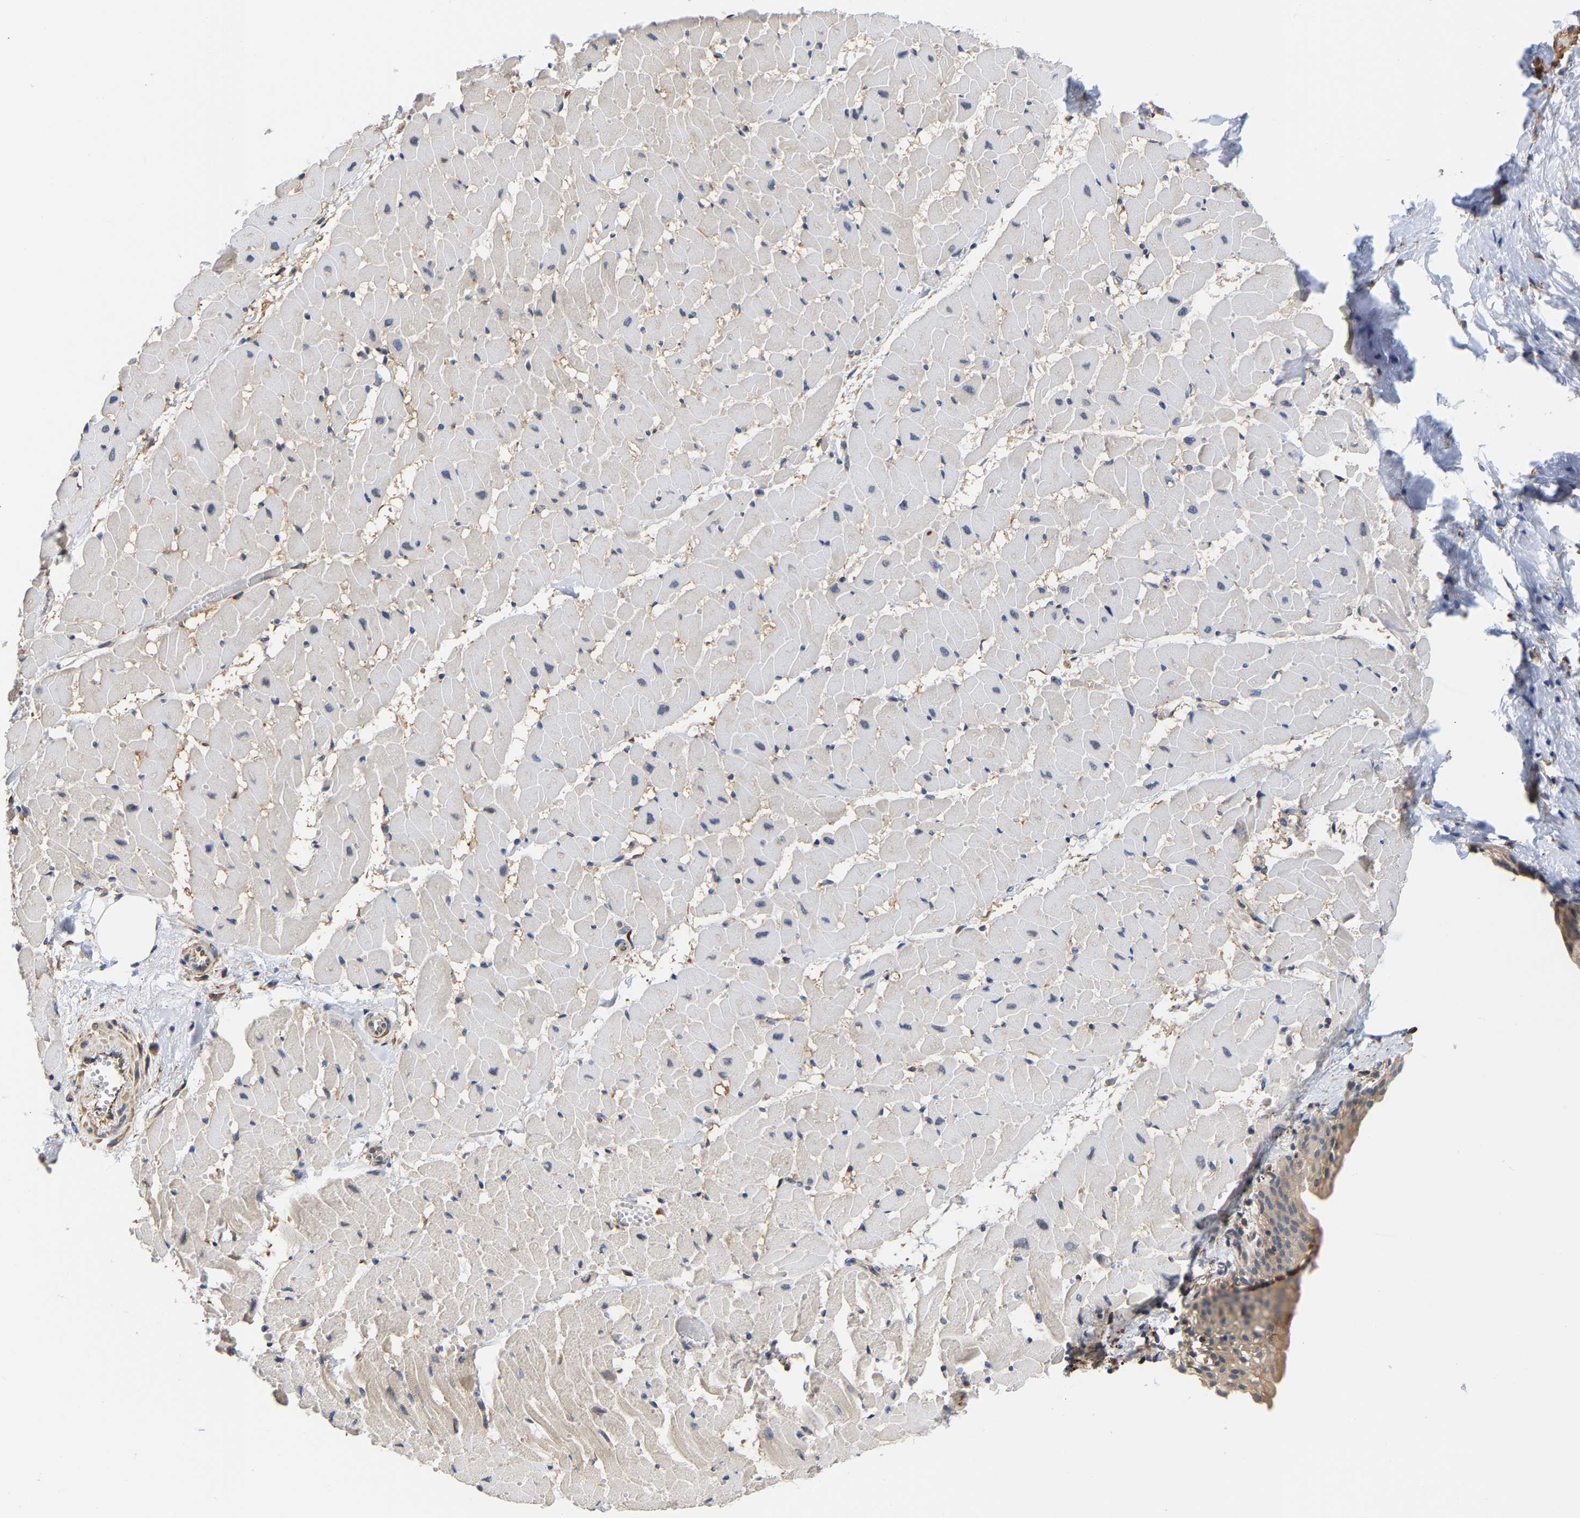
{"staining": {"intensity": "negative", "quantity": "none", "location": "none"}, "tissue": "heart muscle", "cell_type": "Cardiomyocytes", "image_type": "normal", "snomed": [{"axis": "morphology", "description": "Normal tissue, NOS"}, {"axis": "topography", "description": "Heart"}], "caption": "IHC micrograph of benign human heart muscle stained for a protein (brown), which demonstrates no staining in cardiomyocytes.", "gene": "ARAP1", "patient": {"sex": "female", "age": 19}}